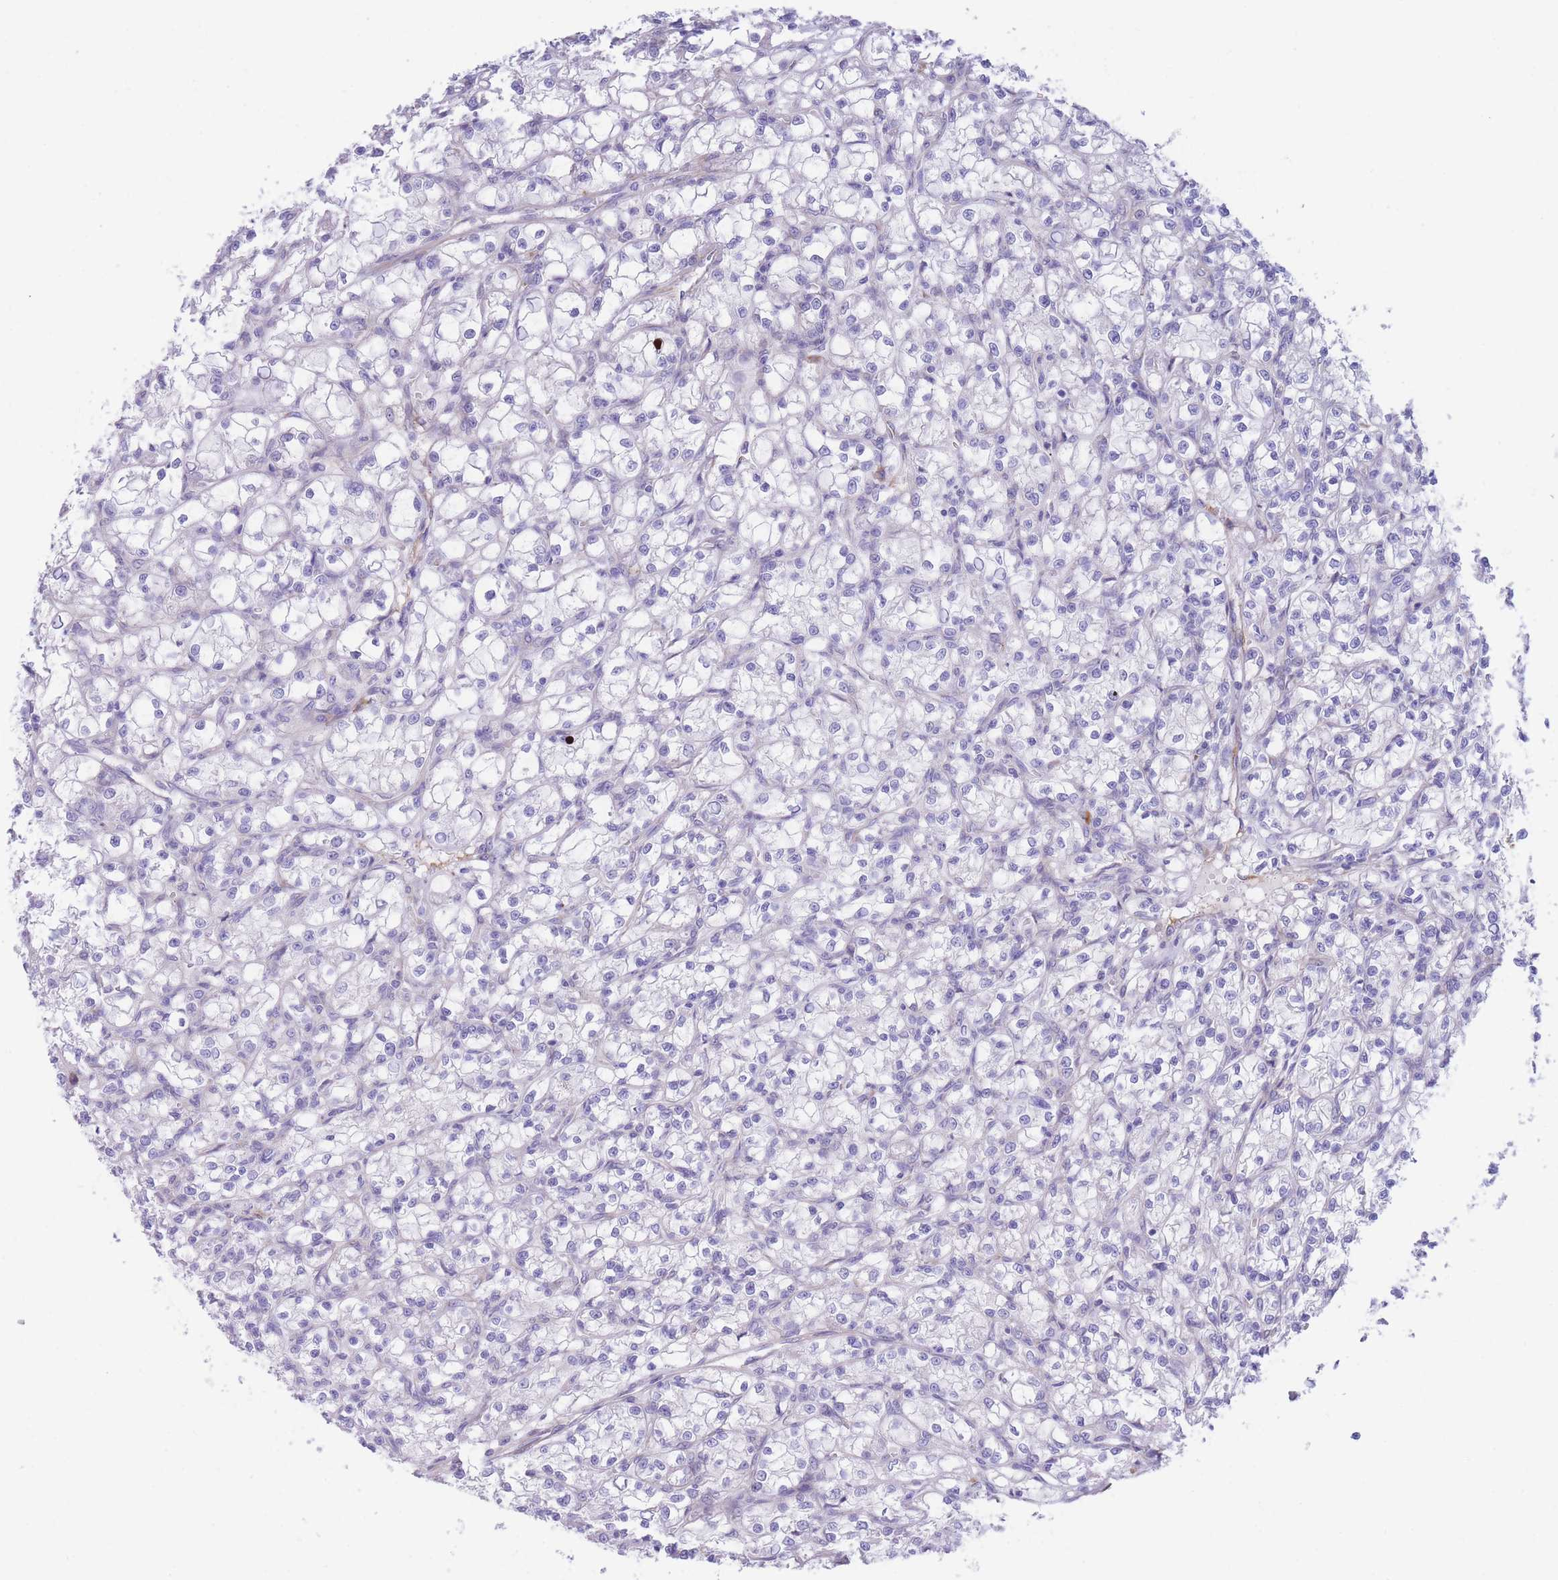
{"staining": {"intensity": "negative", "quantity": "none", "location": "none"}, "tissue": "renal cancer", "cell_type": "Tumor cells", "image_type": "cancer", "snomed": [{"axis": "morphology", "description": "Adenocarcinoma, NOS"}, {"axis": "topography", "description": "Kidney"}], "caption": "Immunohistochemical staining of renal cancer shows no significant staining in tumor cells.", "gene": "DET1", "patient": {"sex": "female", "age": 59}}